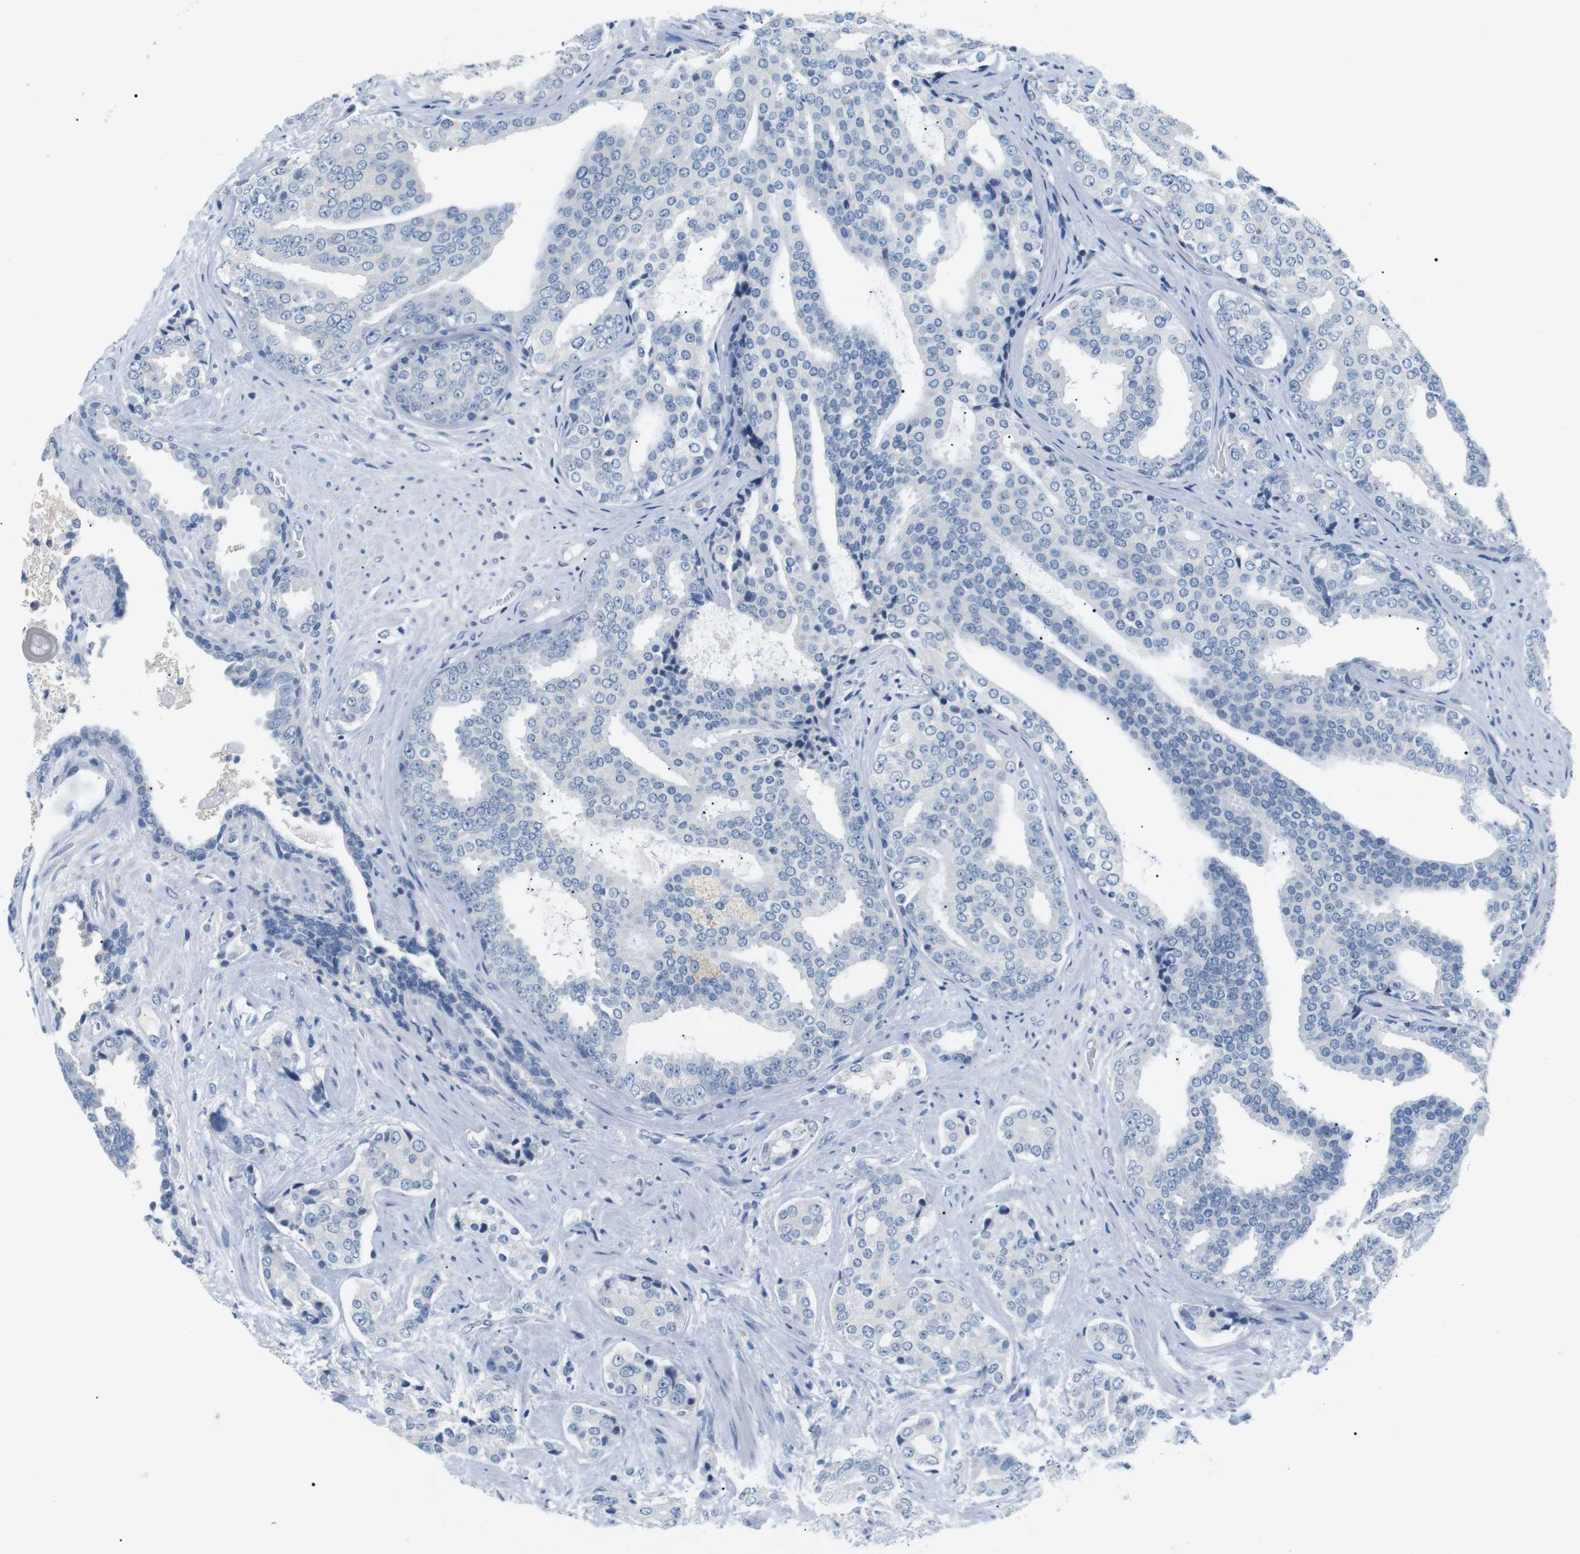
{"staining": {"intensity": "negative", "quantity": "none", "location": "none"}, "tissue": "prostate cancer", "cell_type": "Tumor cells", "image_type": "cancer", "snomed": [{"axis": "morphology", "description": "Adenocarcinoma, High grade"}, {"axis": "topography", "description": "Prostate"}], "caption": "Prostate cancer (high-grade adenocarcinoma) stained for a protein using immunohistochemistry (IHC) demonstrates no expression tumor cells.", "gene": "FCGRT", "patient": {"sex": "male", "age": 71}}